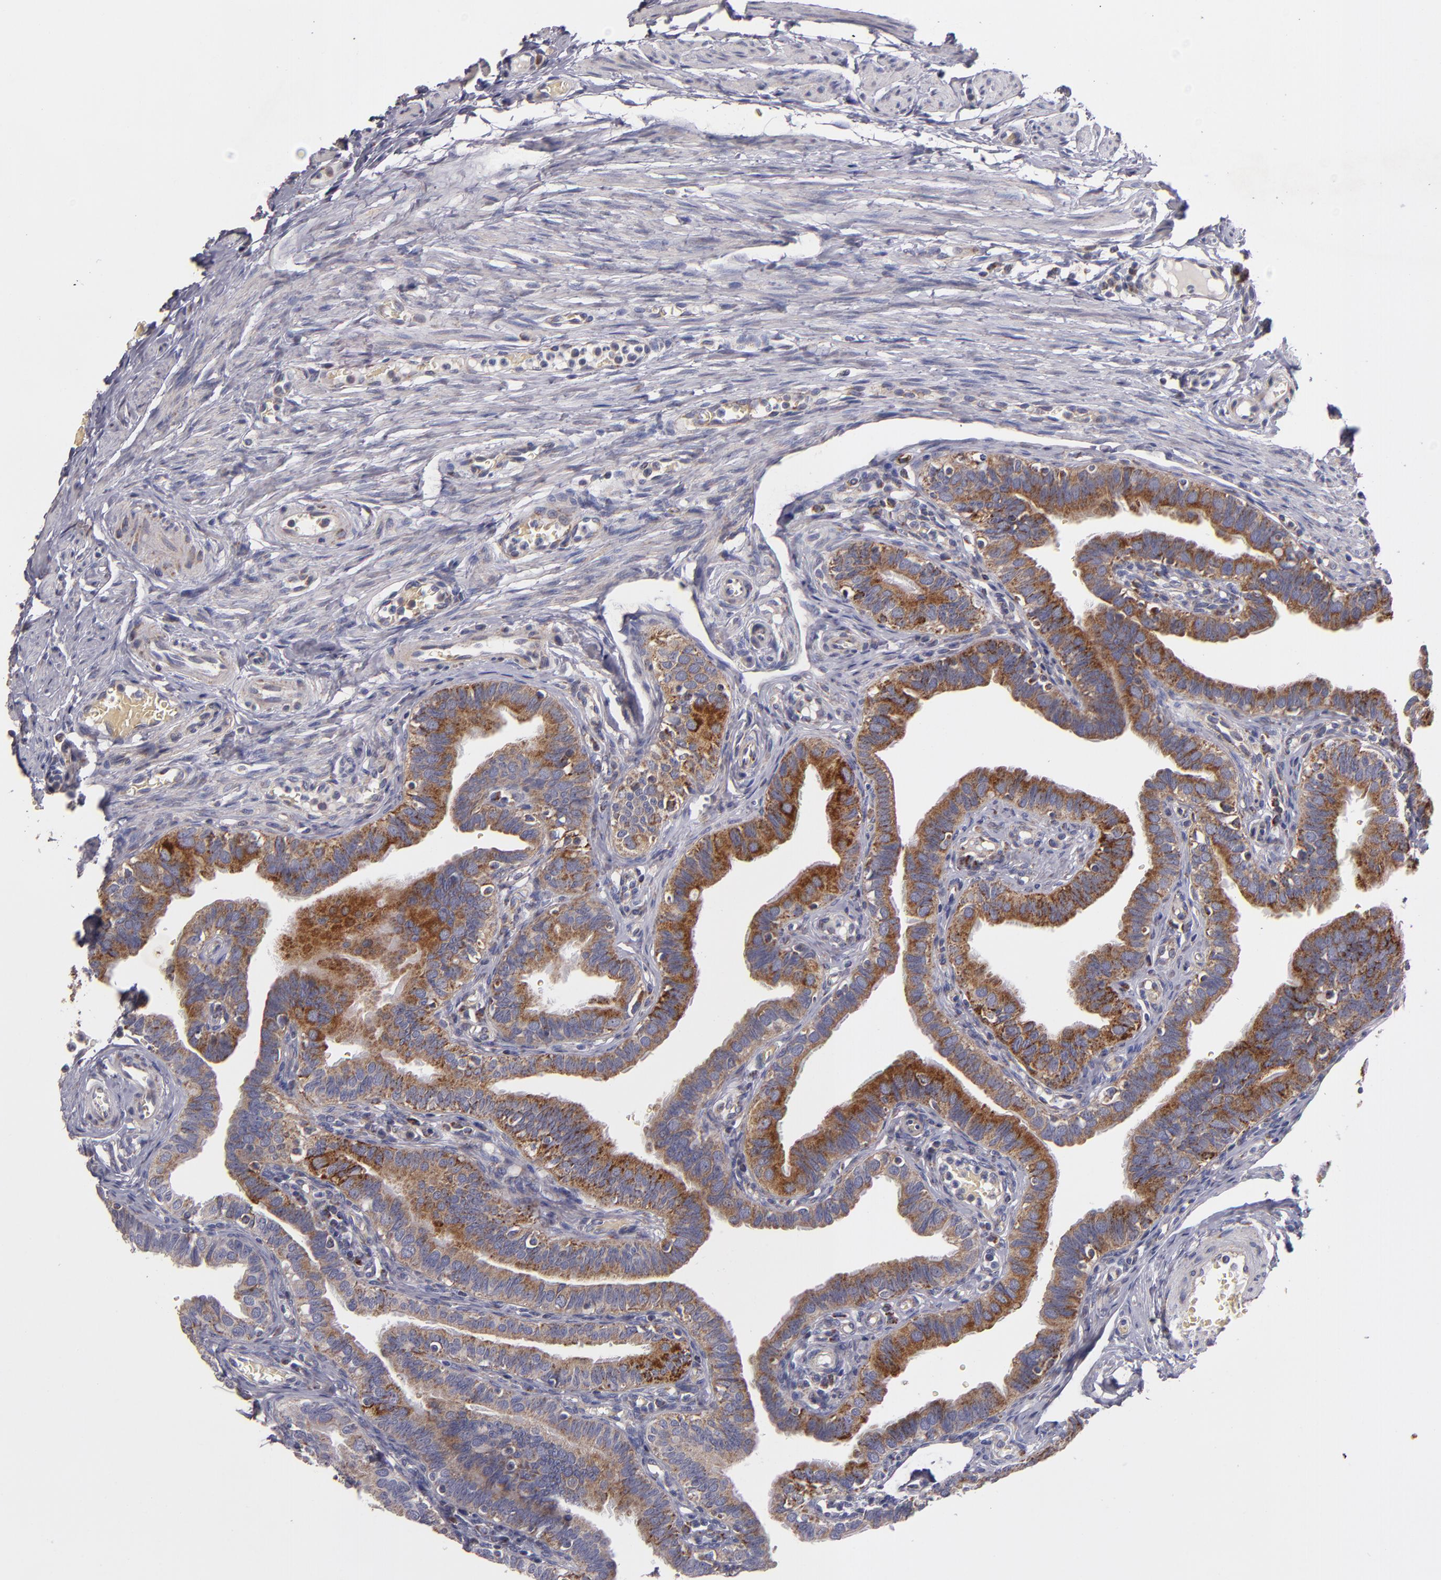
{"staining": {"intensity": "strong", "quantity": ">75%", "location": "cytoplasmic/membranous"}, "tissue": "fallopian tube", "cell_type": "Glandular cells", "image_type": "normal", "snomed": [{"axis": "morphology", "description": "Normal tissue, NOS"}, {"axis": "topography", "description": "Fallopian tube"}, {"axis": "topography", "description": "Ovary"}], "caption": "Benign fallopian tube demonstrates strong cytoplasmic/membranous expression in about >75% of glandular cells (Brightfield microscopy of DAB IHC at high magnification)..", "gene": "CLTA", "patient": {"sex": "female", "age": 51}}